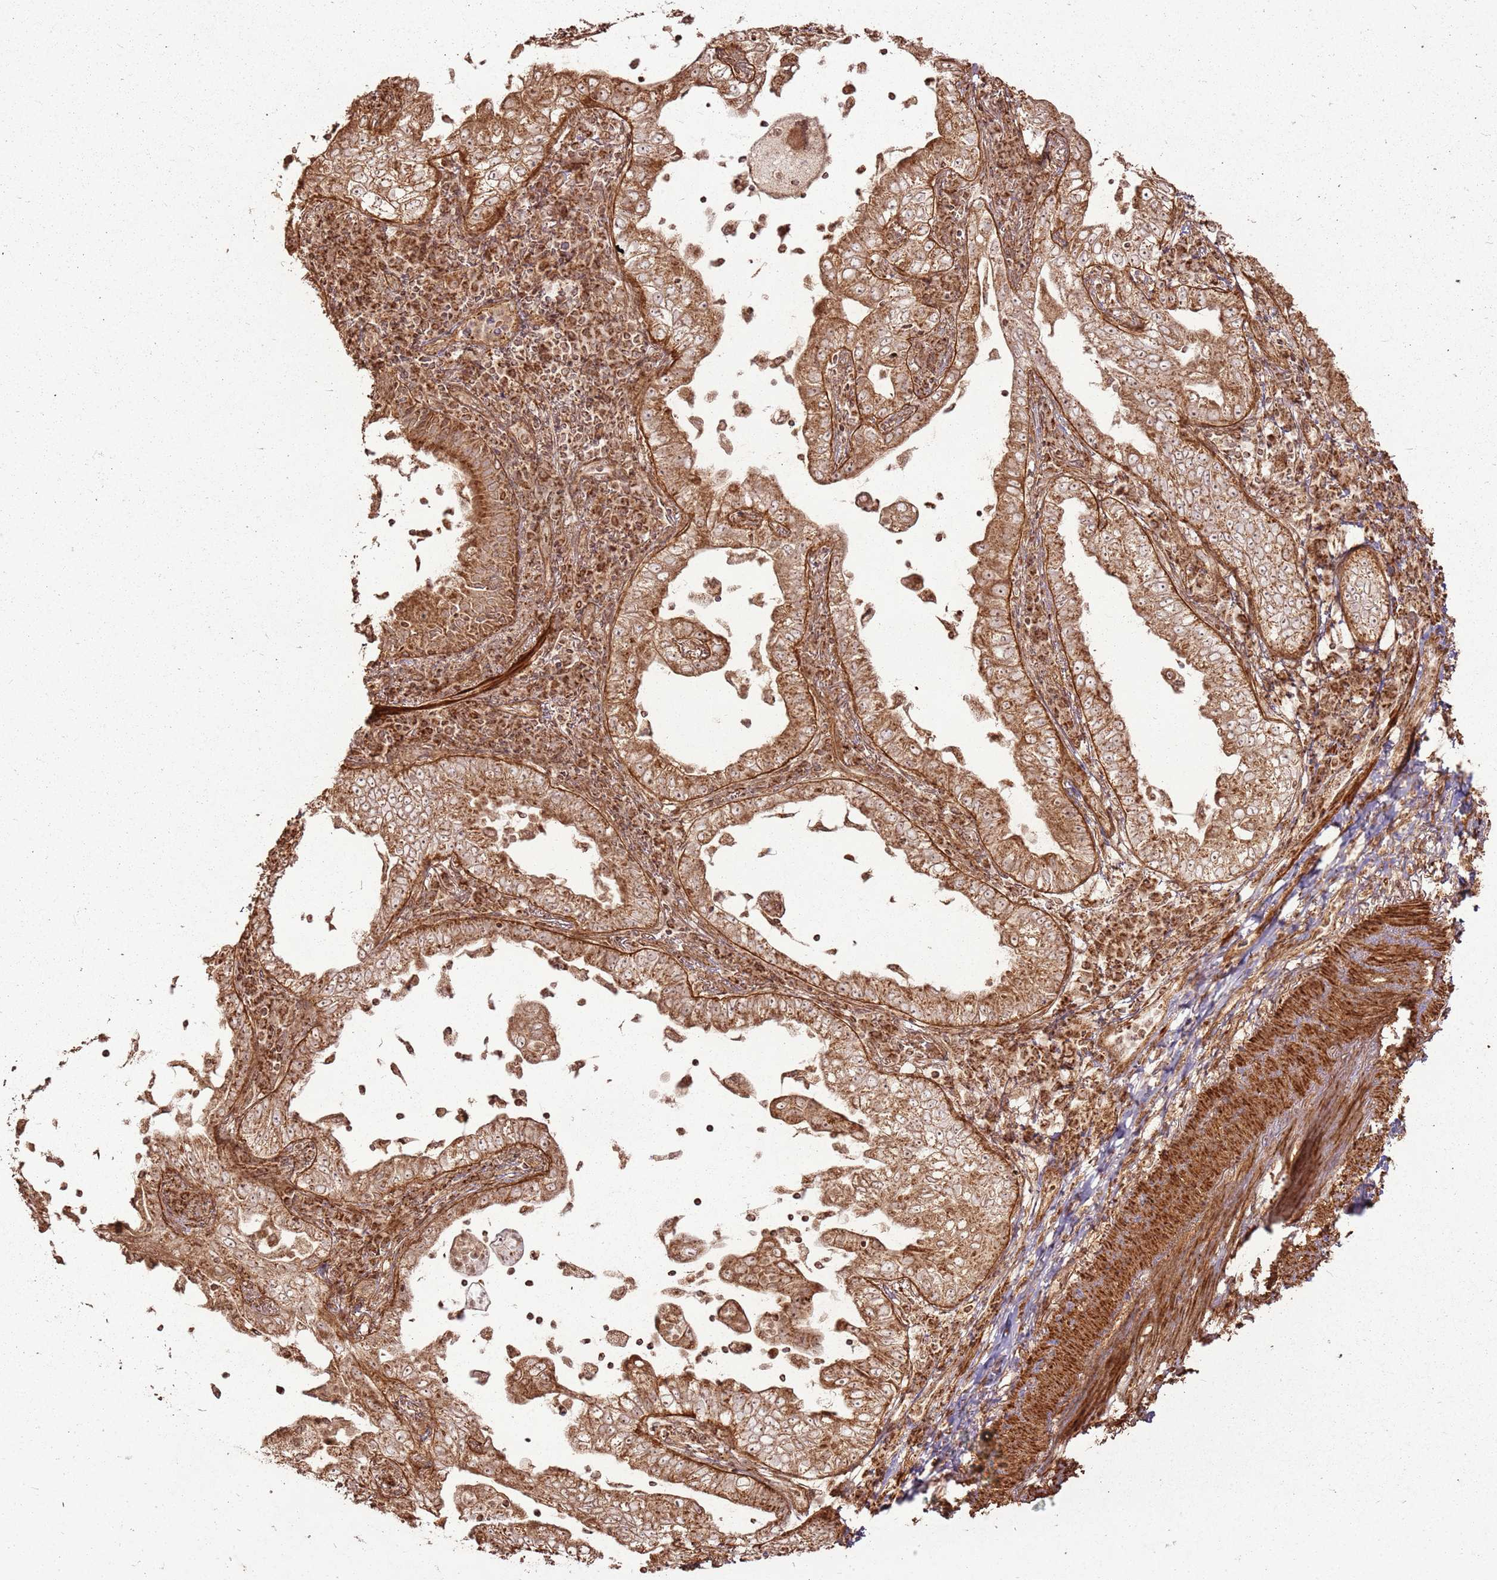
{"staining": {"intensity": "moderate", "quantity": ">75%", "location": "cytoplasmic/membranous,nuclear"}, "tissue": "lung cancer", "cell_type": "Tumor cells", "image_type": "cancer", "snomed": [{"axis": "morphology", "description": "Adenocarcinoma, NOS"}, {"axis": "topography", "description": "Lung"}], "caption": "Human lung adenocarcinoma stained with a protein marker demonstrates moderate staining in tumor cells.", "gene": "MRPS6", "patient": {"sex": "female", "age": 73}}